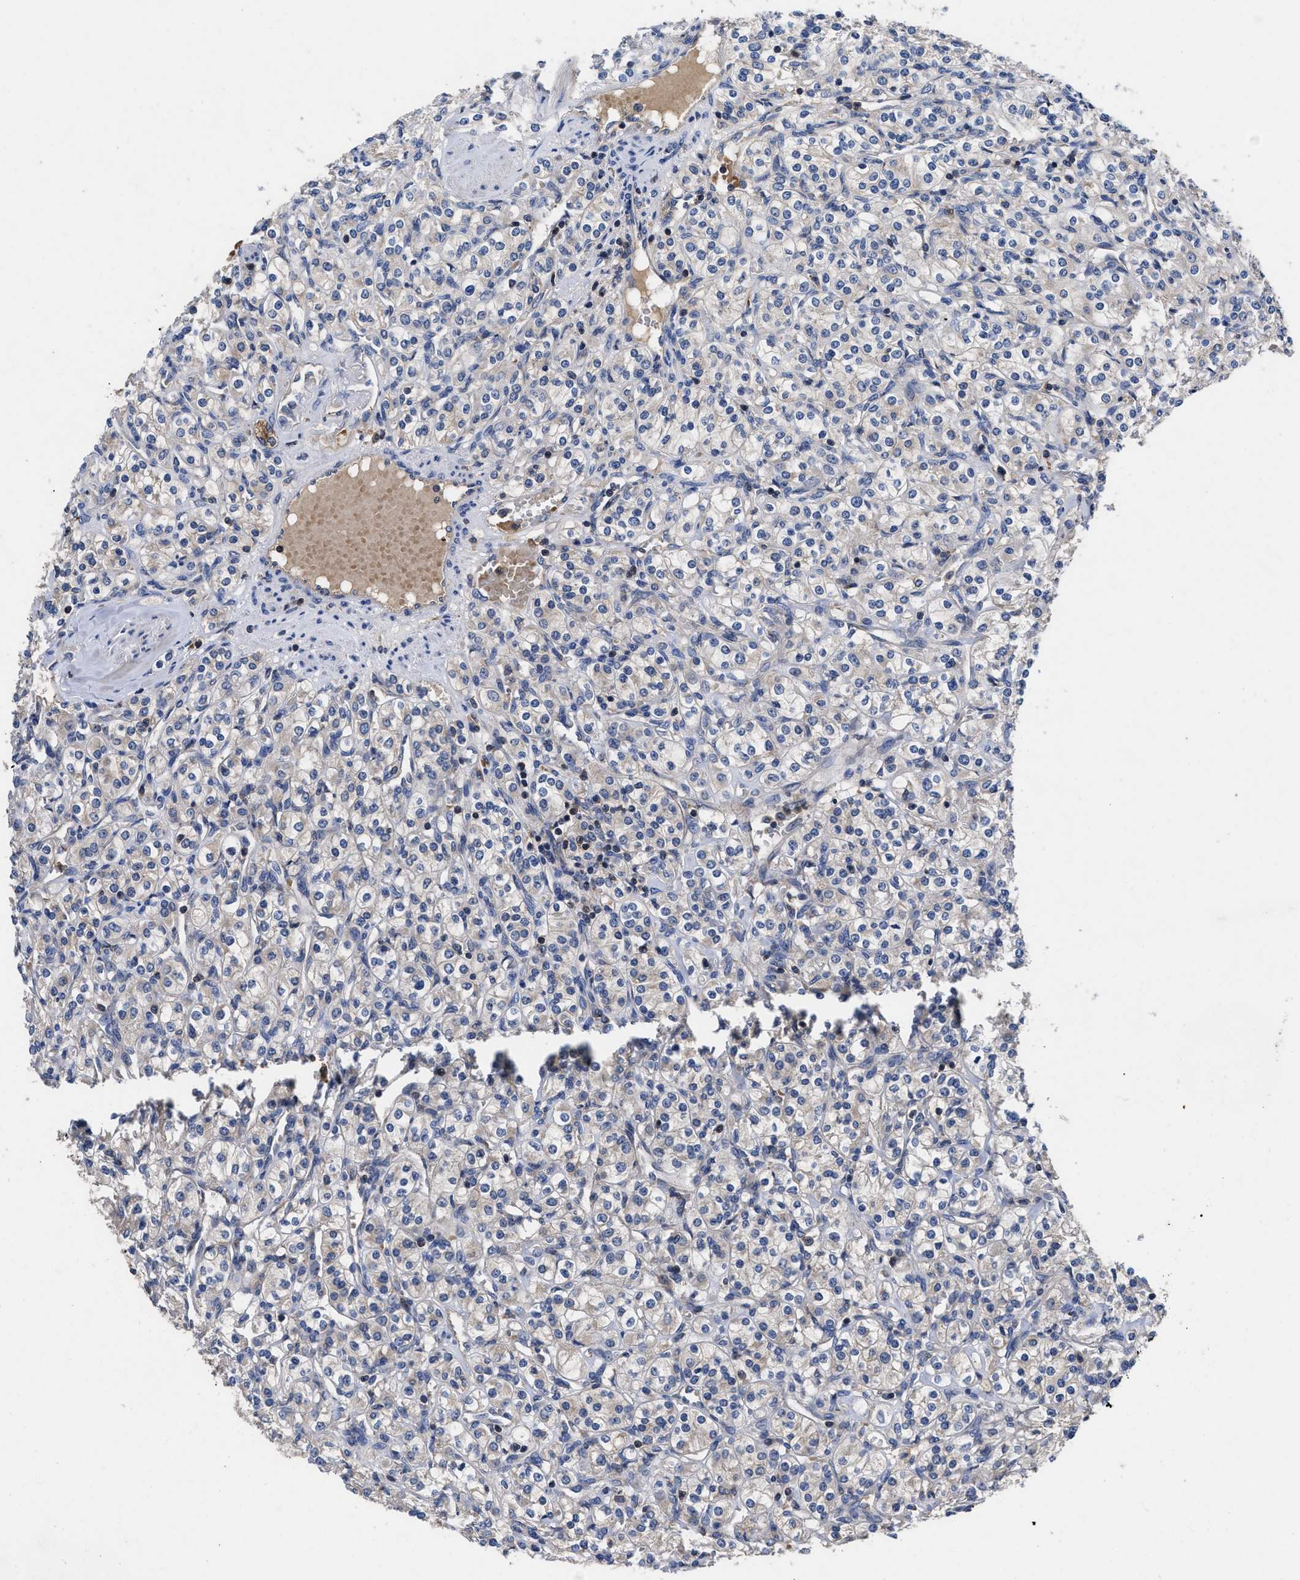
{"staining": {"intensity": "negative", "quantity": "none", "location": "none"}, "tissue": "renal cancer", "cell_type": "Tumor cells", "image_type": "cancer", "snomed": [{"axis": "morphology", "description": "Adenocarcinoma, NOS"}, {"axis": "topography", "description": "Kidney"}], "caption": "Tumor cells are negative for brown protein staining in adenocarcinoma (renal). (IHC, brightfield microscopy, high magnification).", "gene": "YBEY", "patient": {"sex": "male", "age": 77}}